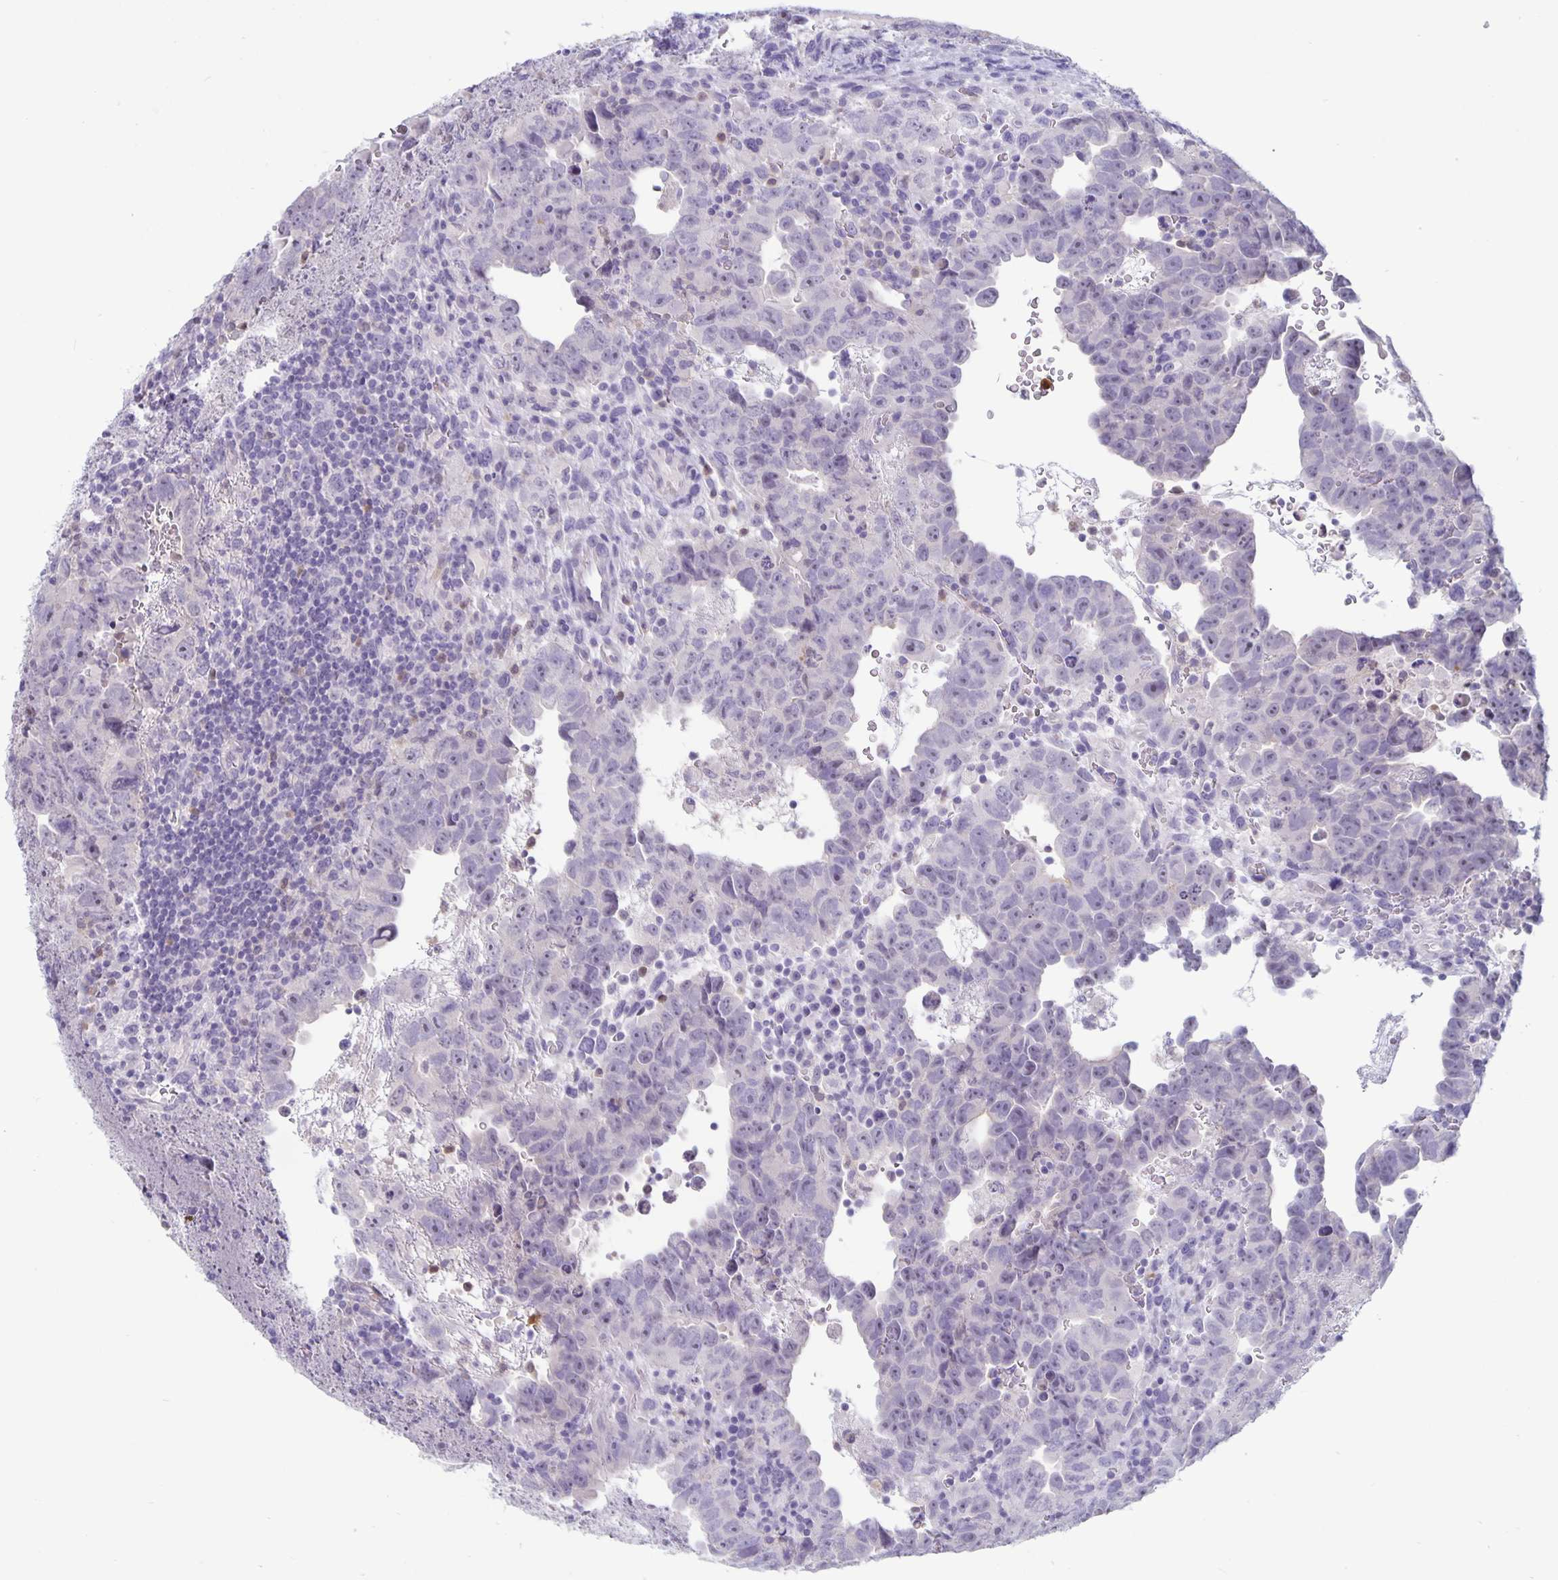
{"staining": {"intensity": "negative", "quantity": "none", "location": "none"}, "tissue": "testis cancer", "cell_type": "Tumor cells", "image_type": "cancer", "snomed": [{"axis": "morphology", "description": "Carcinoma, Embryonal, NOS"}, {"axis": "topography", "description": "Testis"}], "caption": "There is no significant expression in tumor cells of testis embryonal carcinoma.", "gene": "PLCB3", "patient": {"sex": "male", "age": 24}}